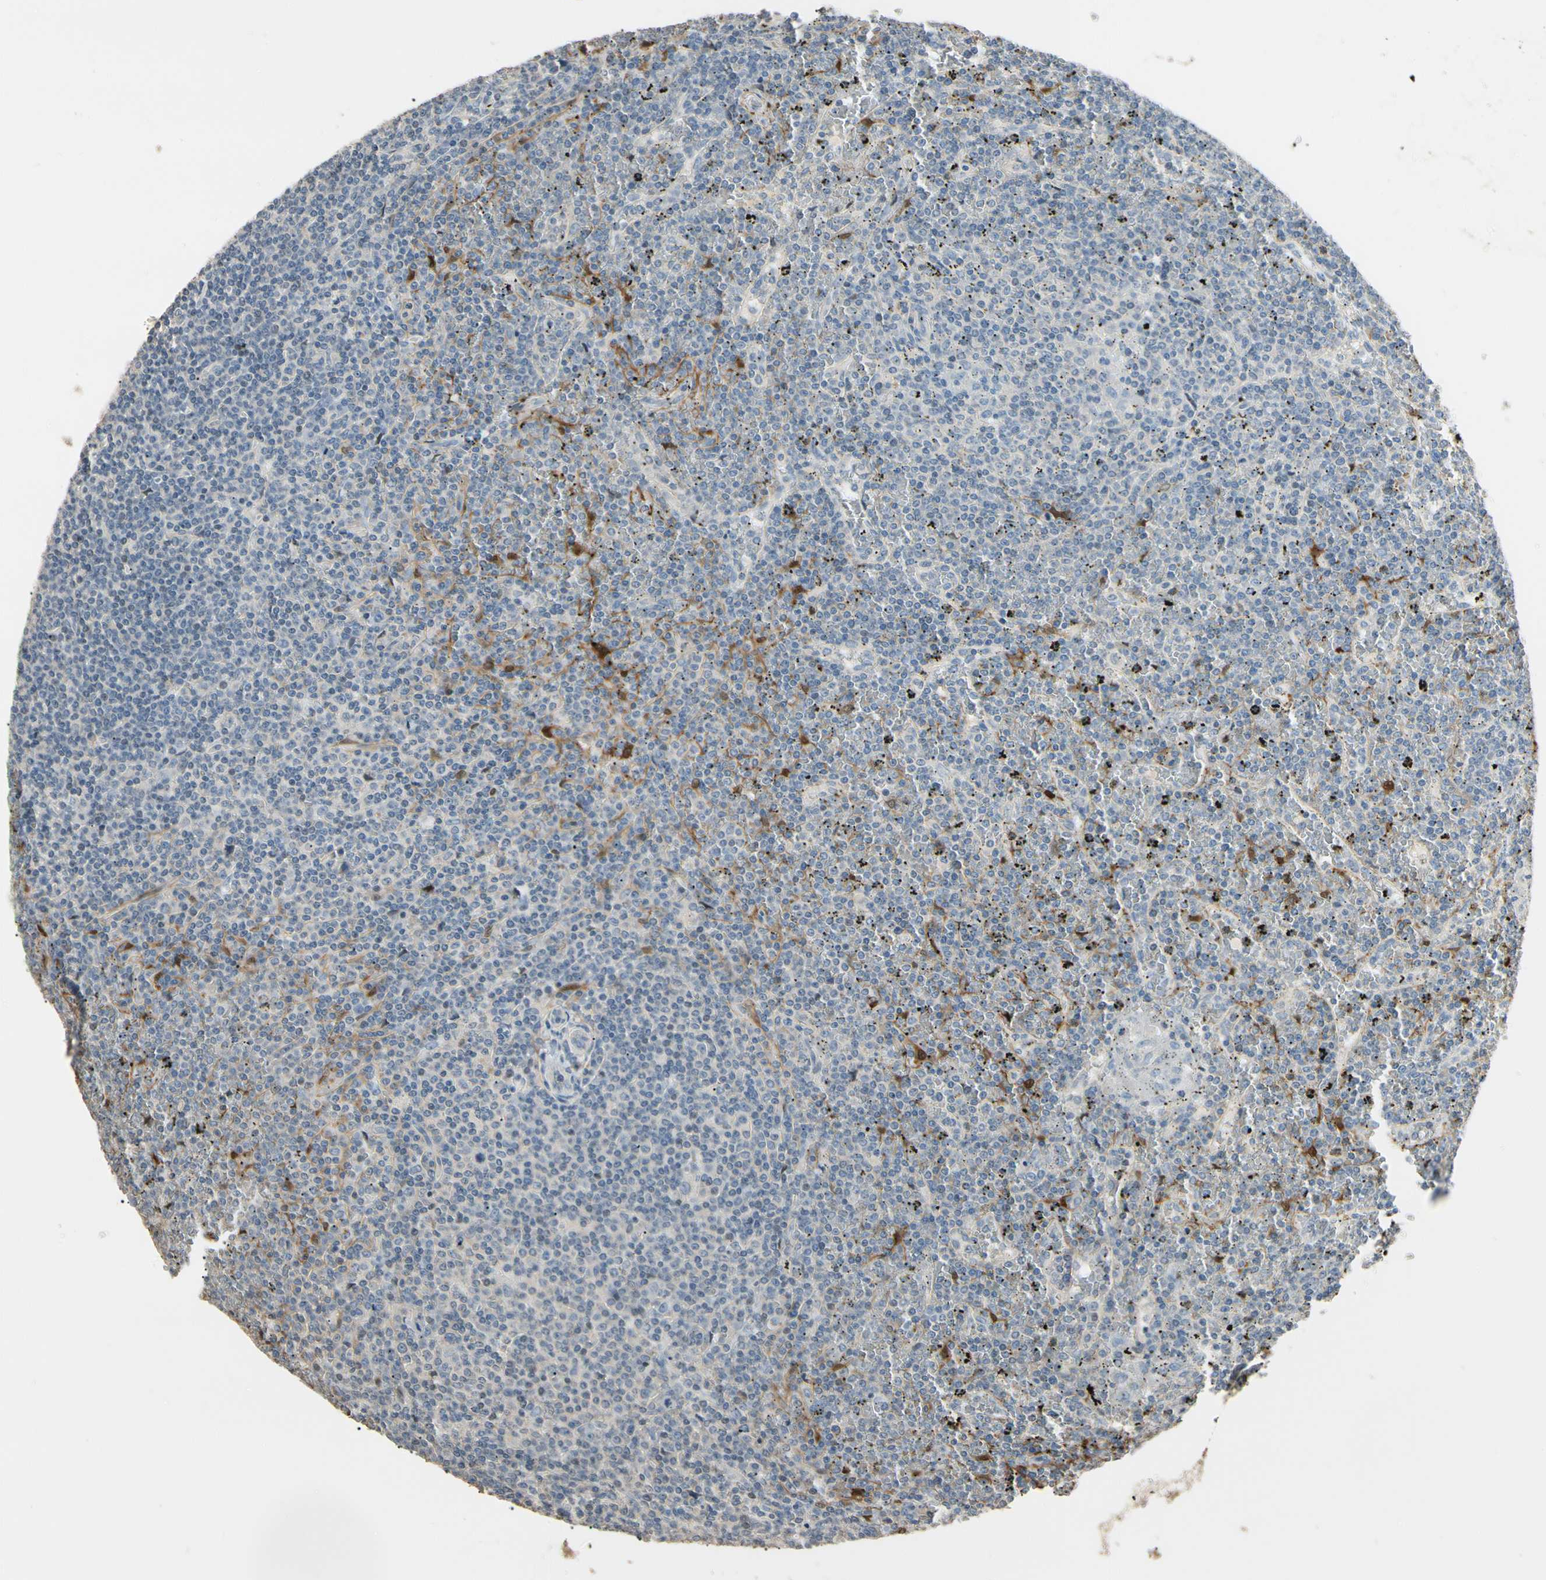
{"staining": {"intensity": "negative", "quantity": "none", "location": "none"}, "tissue": "lymphoma", "cell_type": "Tumor cells", "image_type": "cancer", "snomed": [{"axis": "morphology", "description": "Malignant lymphoma, non-Hodgkin's type, Low grade"}, {"axis": "topography", "description": "Spleen"}], "caption": "An IHC micrograph of low-grade malignant lymphoma, non-Hodgkin's type is shown. There is no staining in tumor cells of low-grade malignant lymphoma, non-Hodgkin's type.", "gene": "GNE", "patient": {"sex": "female", "age": 19}}